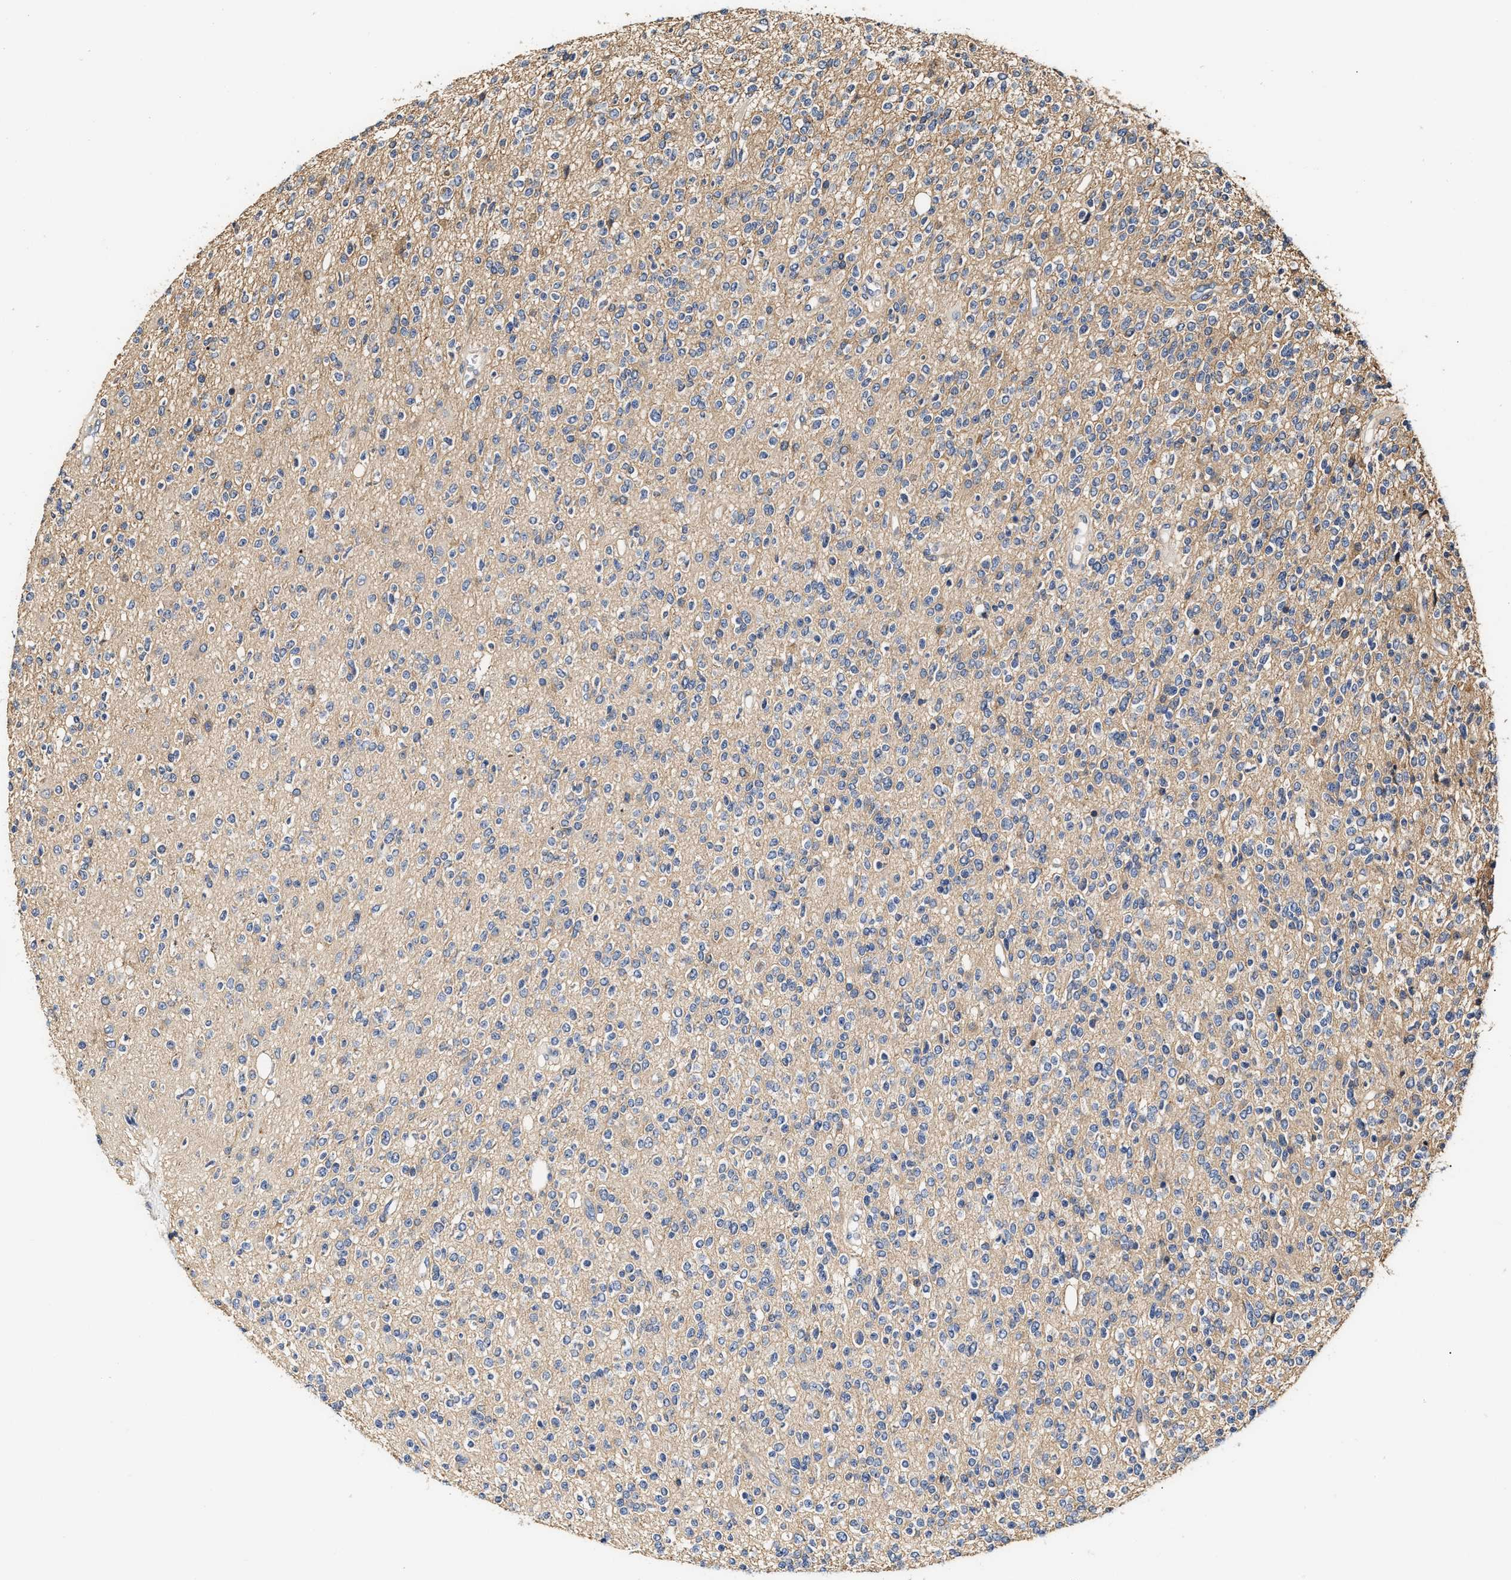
{"staining": {"intensity": "weak", "quantity": "<25%", "location": "cytoplasmic/membranous"}, "tissue": "glioma", "cell_type": "Tumor cells", "image_type": "cancer", "snomed": [{"axis": "morphology", "description": "Glioma, malignant, High grade"}, {"axis": "topography", "description": "Brain"}], "caption": "Protein analysis of glioma displays no significant staining in tumor cells.", "gene": "CLIP2", "patient": {"sex": "male", "age": 34}}